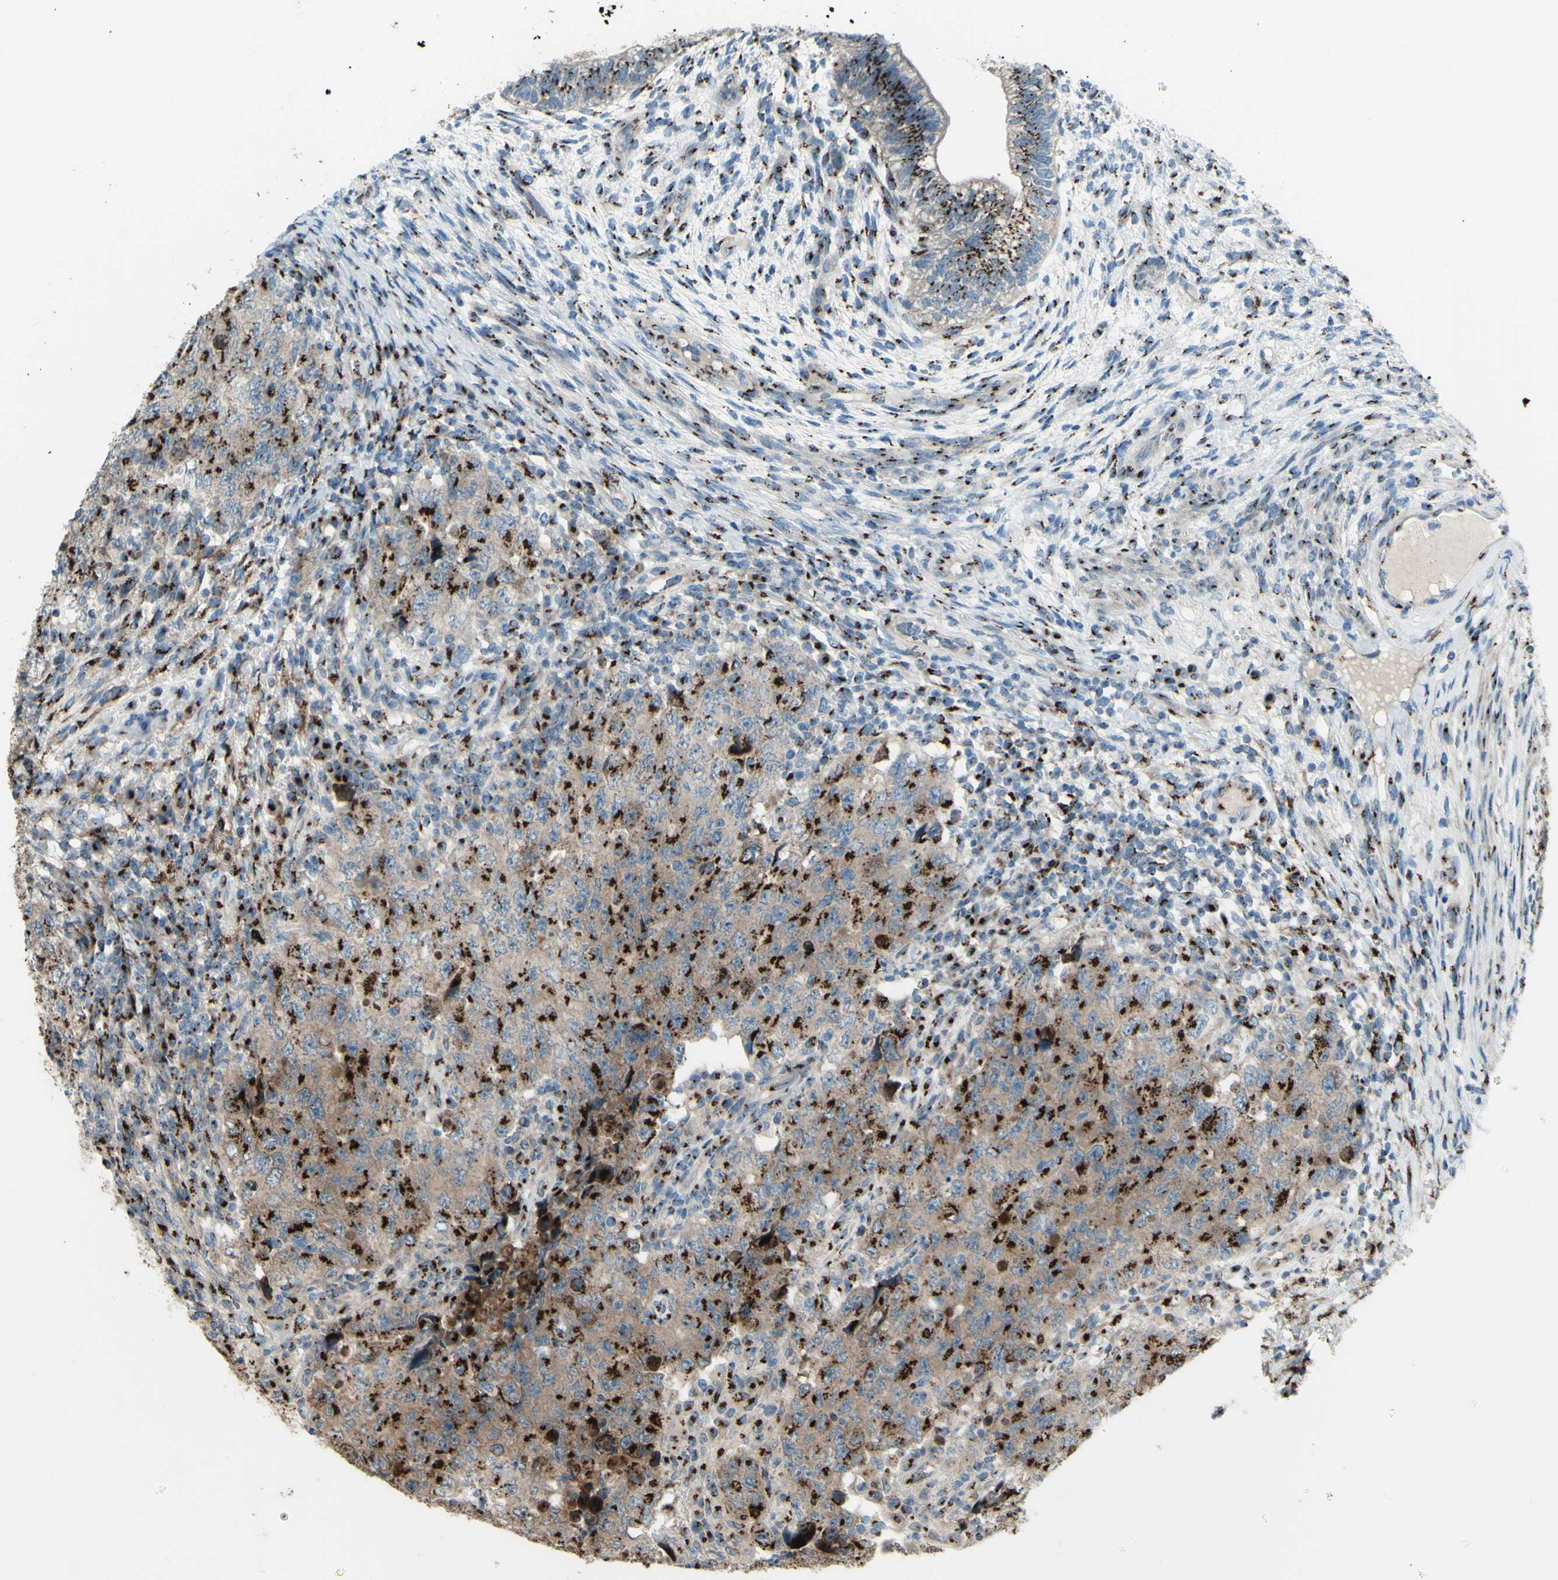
{"staining": {"intensity": "moderate", "quantity": ">75%", "location": "cytoplasmic/membranous"}, "tissue": "testis cancer", "cell_type": "Tumor cells", "image_type": "cancer", "snomed": [{"axis": "morphology", "description": "Carcinoma, Embryonal, NOS"}, {"axis": "topography", "description": "Testis"}], "caption": "Immunohistochemistry (IHC) histopathology image of human embryonal carcinoma (testis) stained for a protein (brown), which displays medium levels of moderate cytoplasmic/membranous positivity in approximately >75% of tumor cells.", "gene": "BPNT2", "patient": {"sex": "male", "age": 26}}